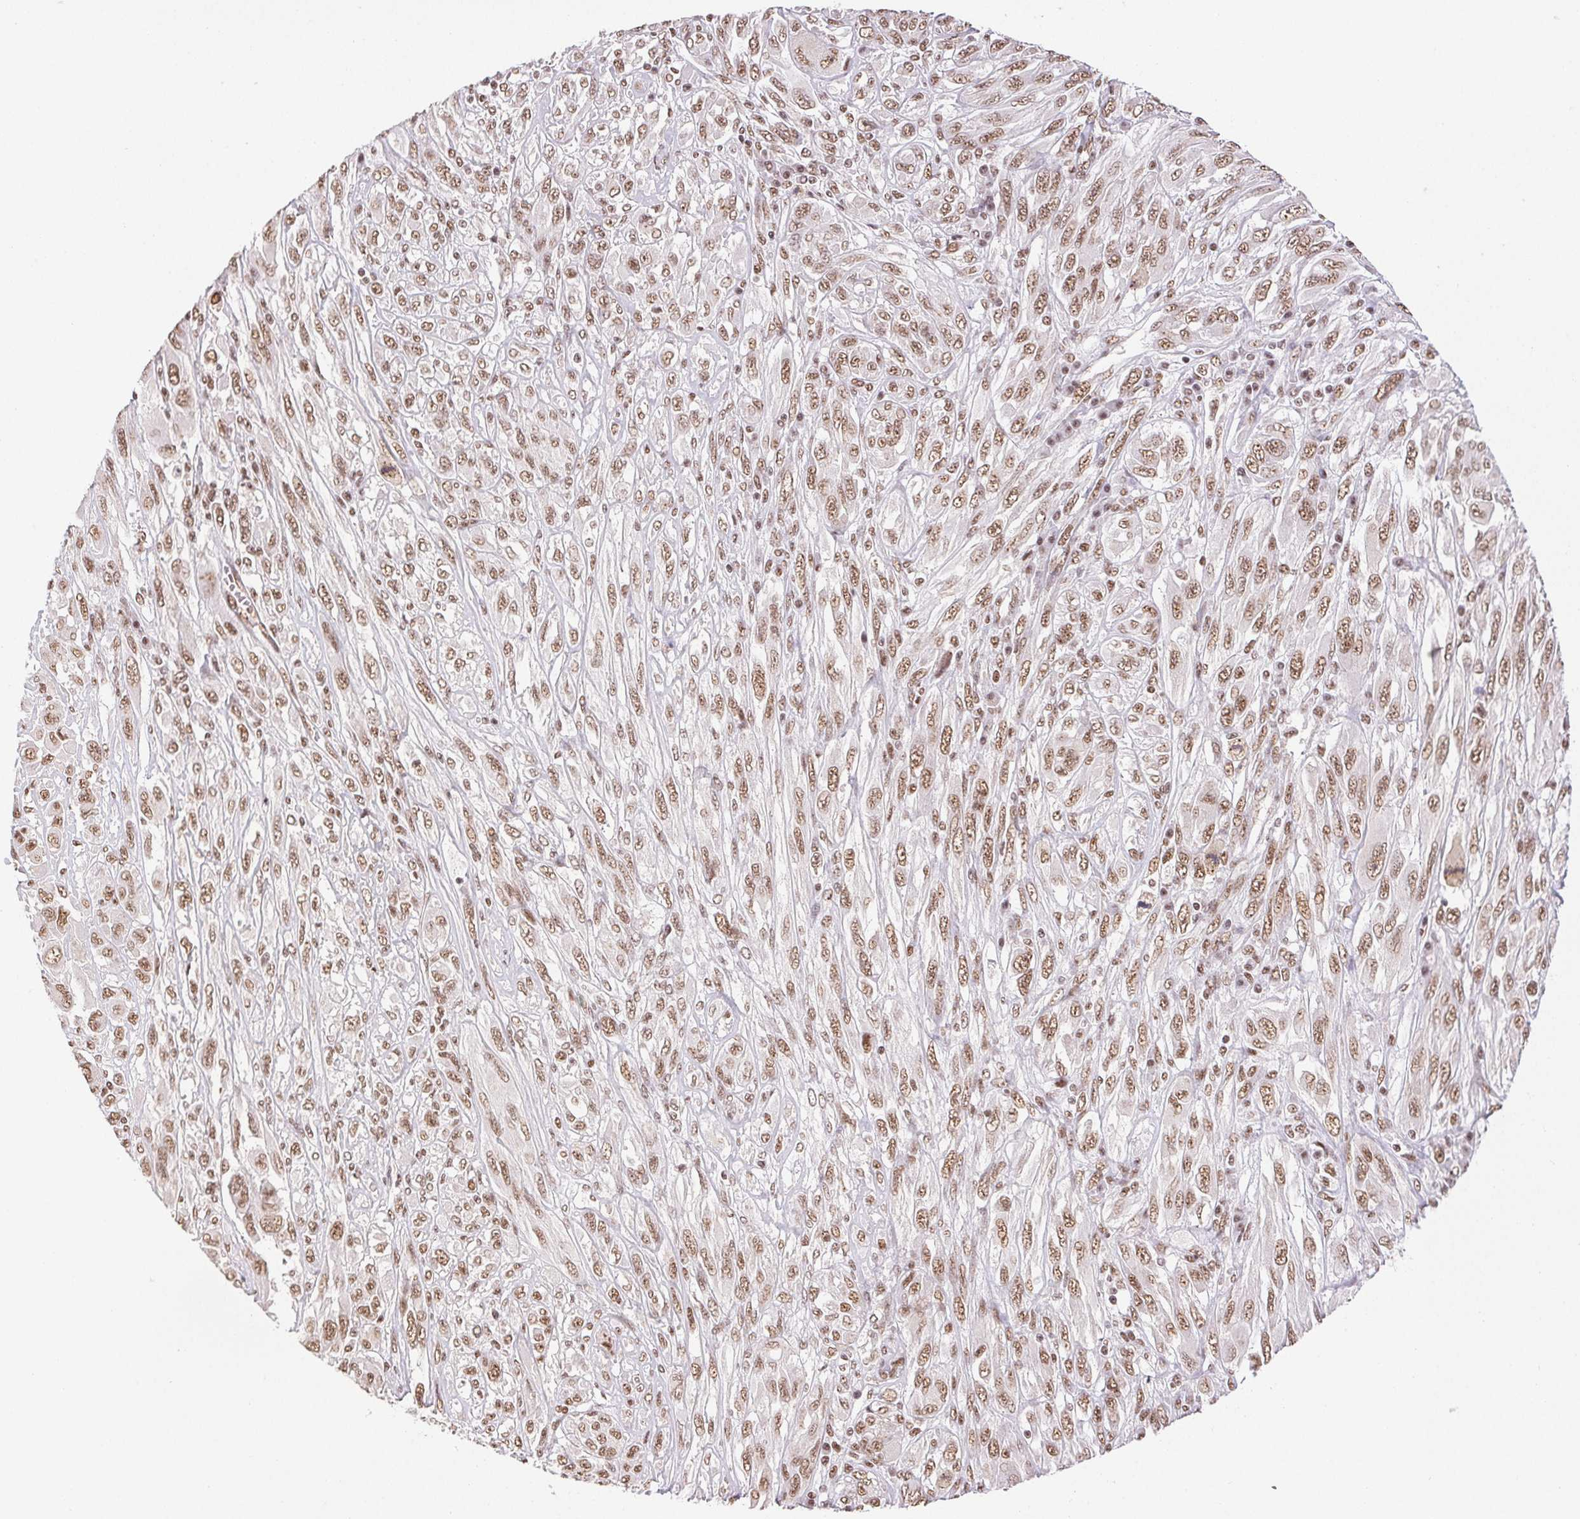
{"staining": {"intensity": "moderate", "quantity": ">75%", "location": "nuclear"}, "tissue": "melanoma", "cell_type": "Tumor cells", "image_type": "cancer", "snomed": [{"axis": "morphology", "description": "Malignant melanoma, NOS"}, {"axis": "topography", "description": "Skin"}], "caption": "An image of human malignant melanoma stained for a protein exhibits moderate nuclear brown staining in tumor cells. (DAB (3,3'-diaminobenzidine) IHC, brown staining for protein, blue staining for nuclei).", "gene": "IK", "patient": {"sex": "female", "age": 91}}